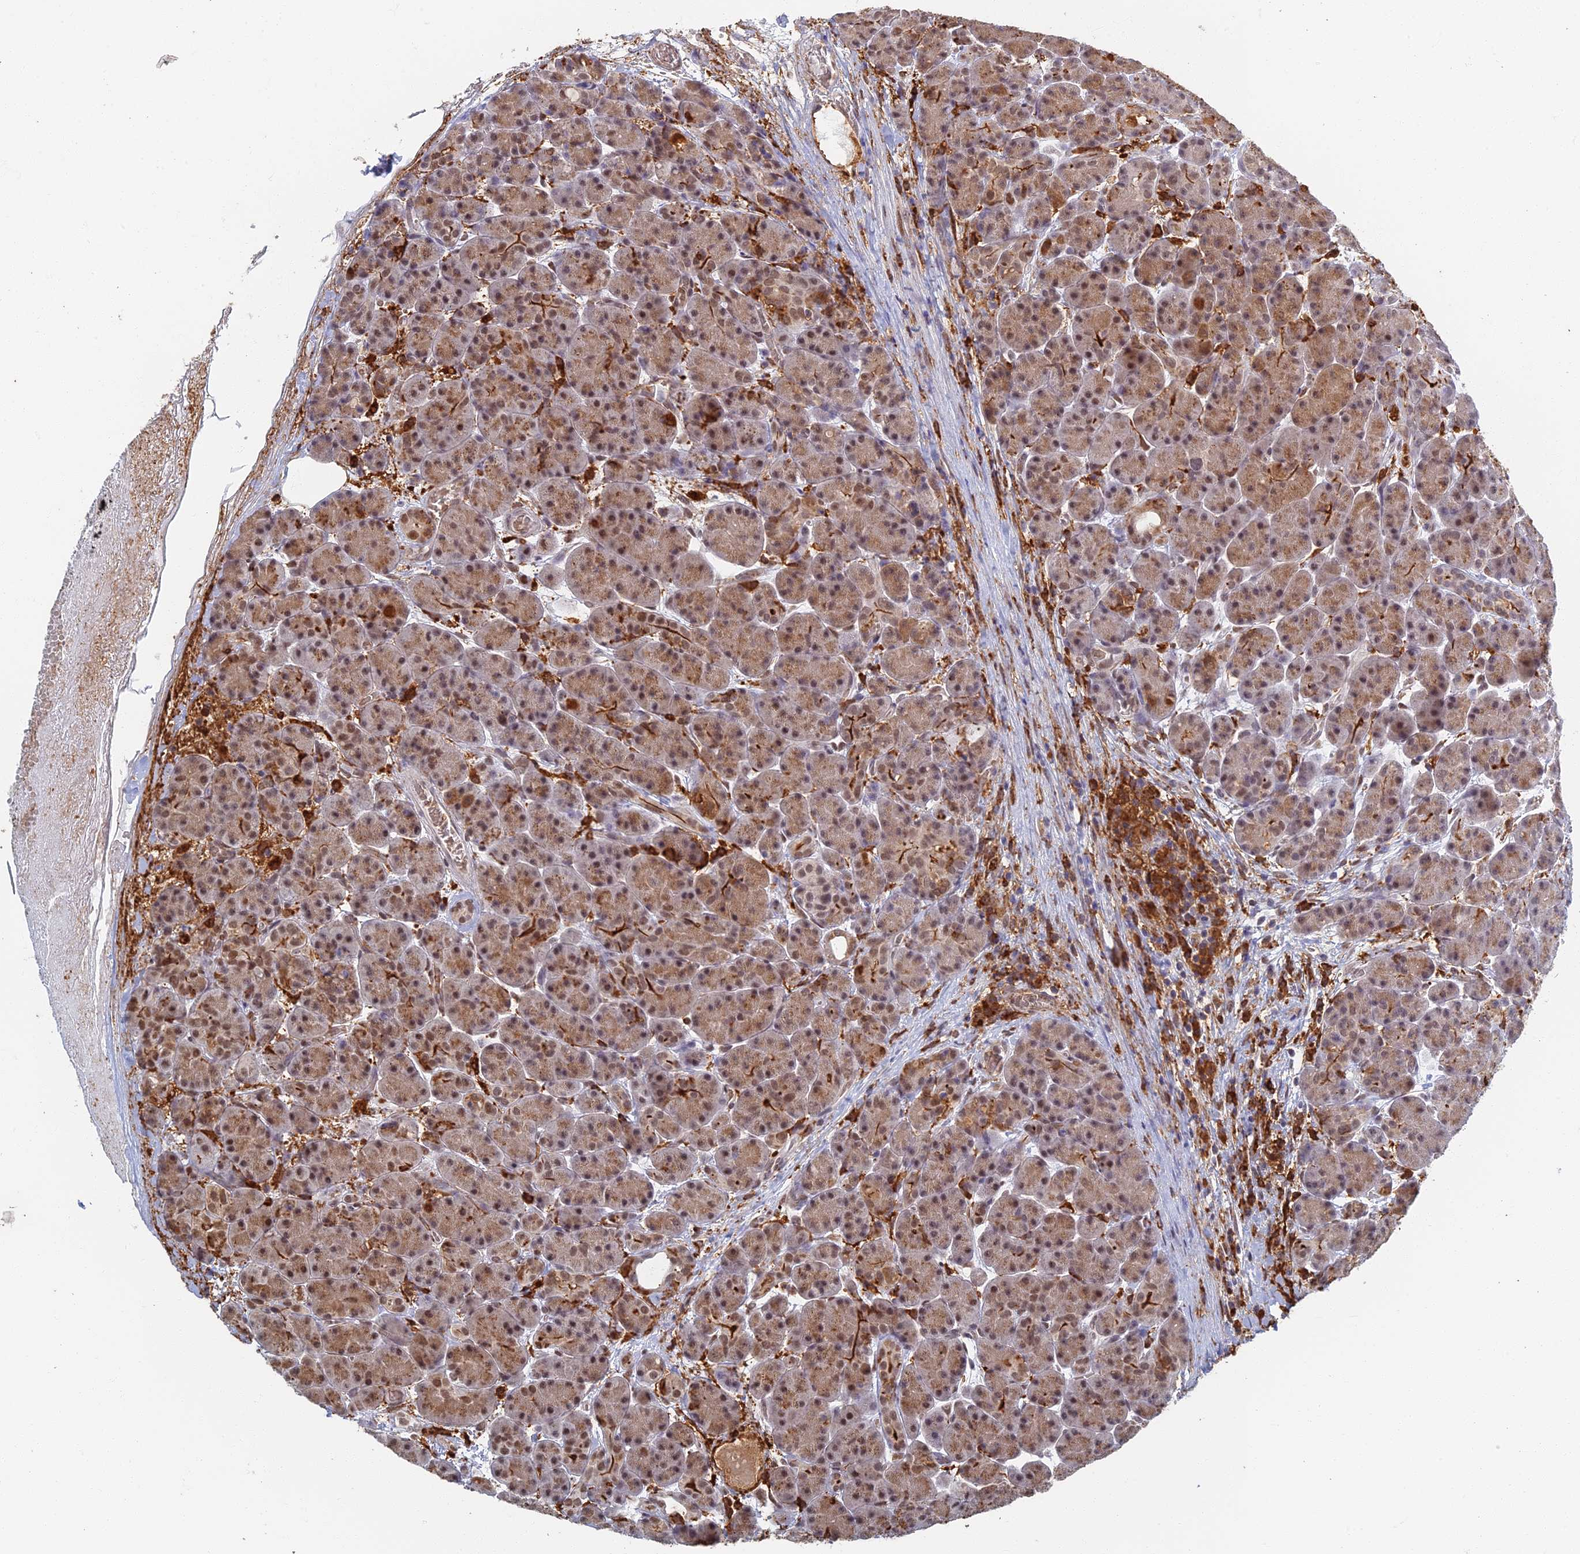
{"staining": {"intensity": "moderate", "quantity": ">75%", "location": "cytoplasmic/membranous,nuclear"}, "tissue": "pancreas", "cell_type": "Exocrine glandular cells", "image_type": "normal", "snomed": [{"axis": "morphology", "description": "Normal tissue, NOS"}, {"axis": "topography", "description": "Pancreas"}], "caption": "Immunohistochemical staining of normal pancreas demonstrates medium levels of moderate cytoplasmic/membranous,nuclear expression in approximately >75% of exocrine glandular cells. The staining is performed using DAB brown chromogen to label protein expression. The nuclei are counter-stained blue using hematoxylin.", "gene": "GPATCH1", "patient": {"sex": "male", "age": 63}}